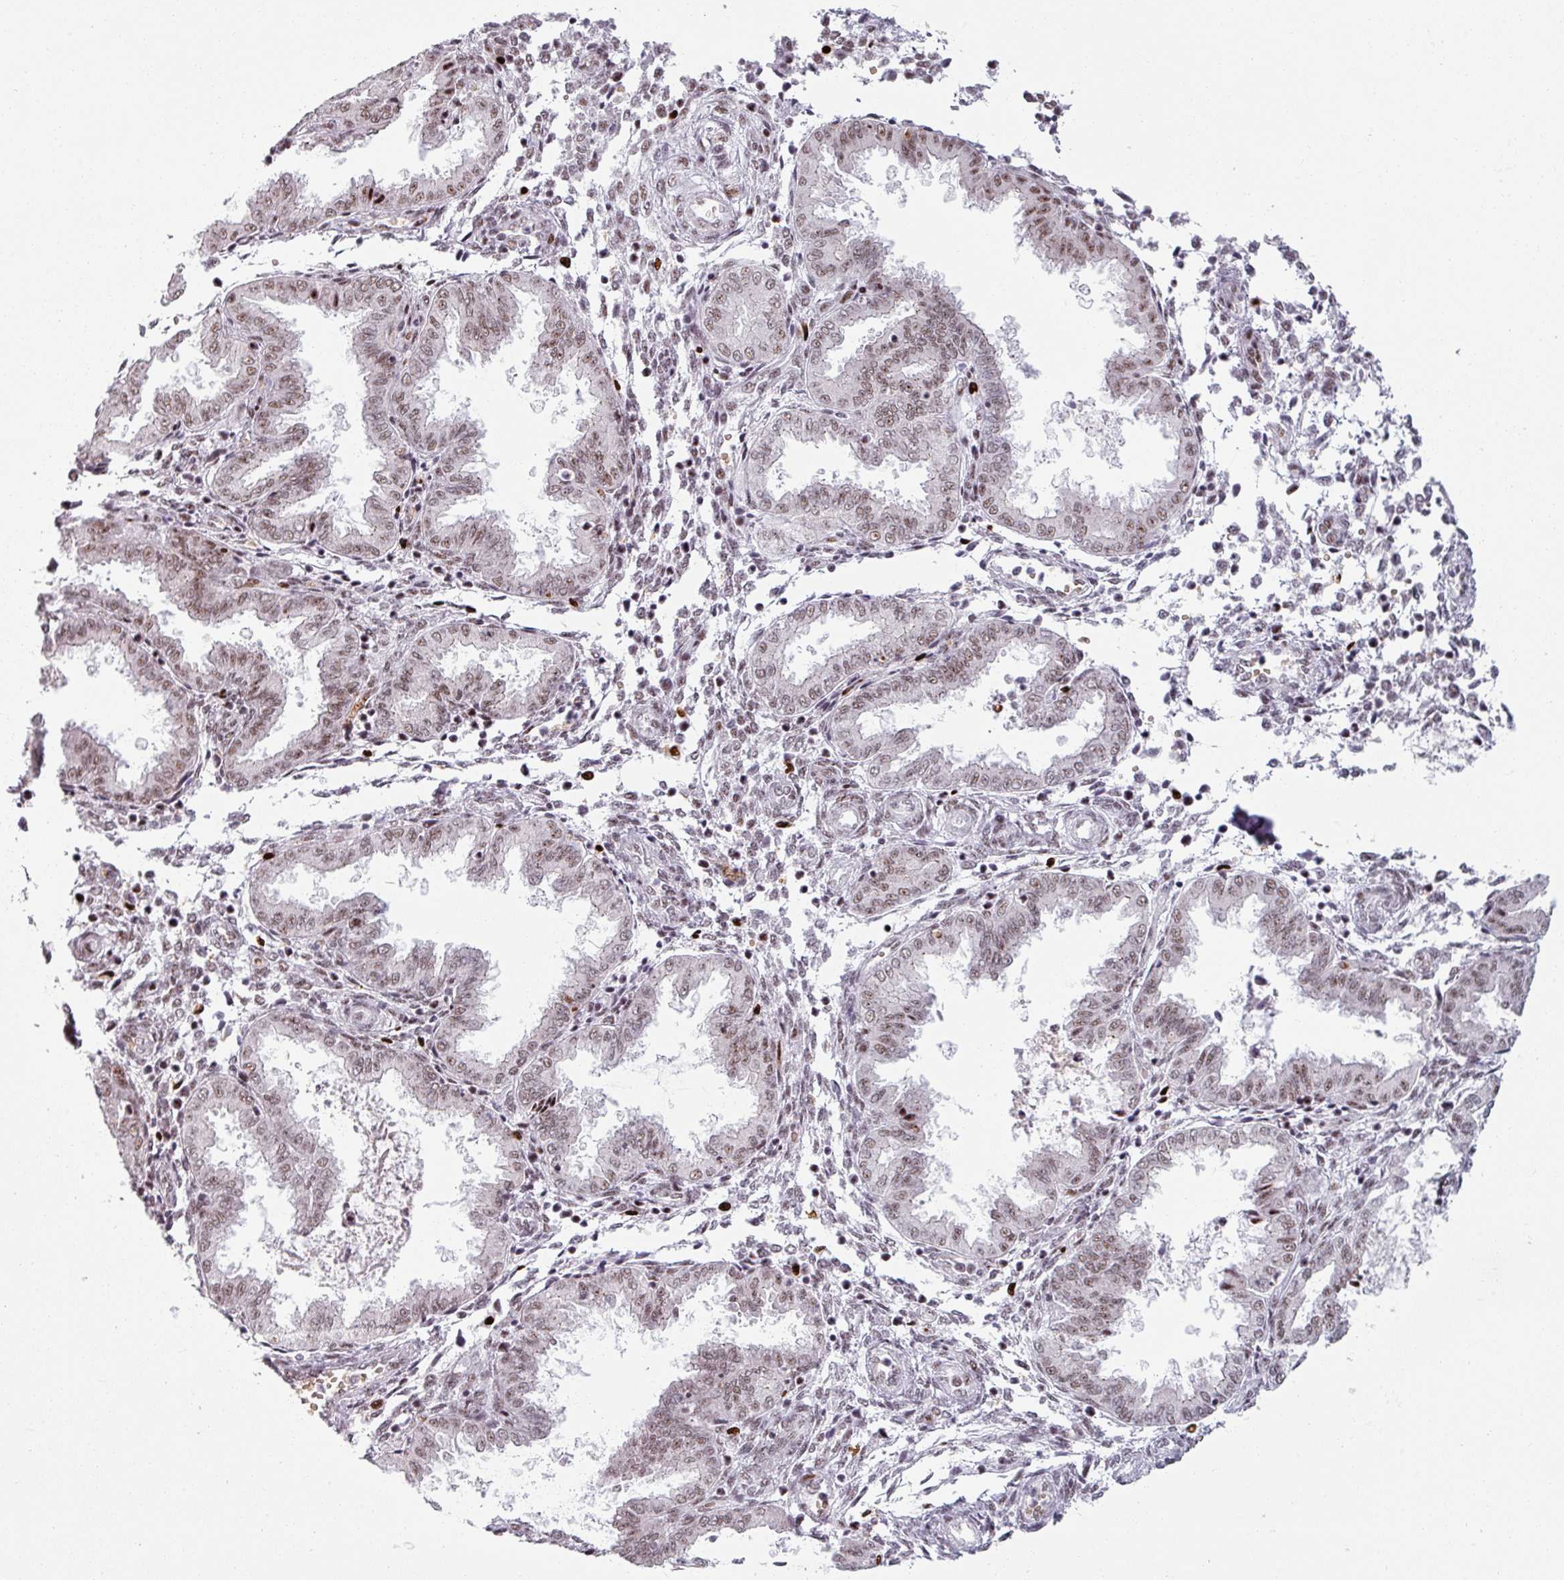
{"staining": {"intensity": "moderate", "quantity": "25%-75%", "location": "nuclear"}, "tissue": "endometrium", "cell_type": "Cells in endometrial stroma", "image_type": "normal", "snomed": [{"axis": "morphology", "description": "Normal tissue, NOS"}, {"axis": "topography", "description": "Endometrium"}], "caption": "A medium amount of moderate nuclear staining is identified in approximately 25%-75% of cells in endometrial stroma in benign endometrium.", "gene": "NCOR1", "patient": {"sex": "female", "age": 33}}